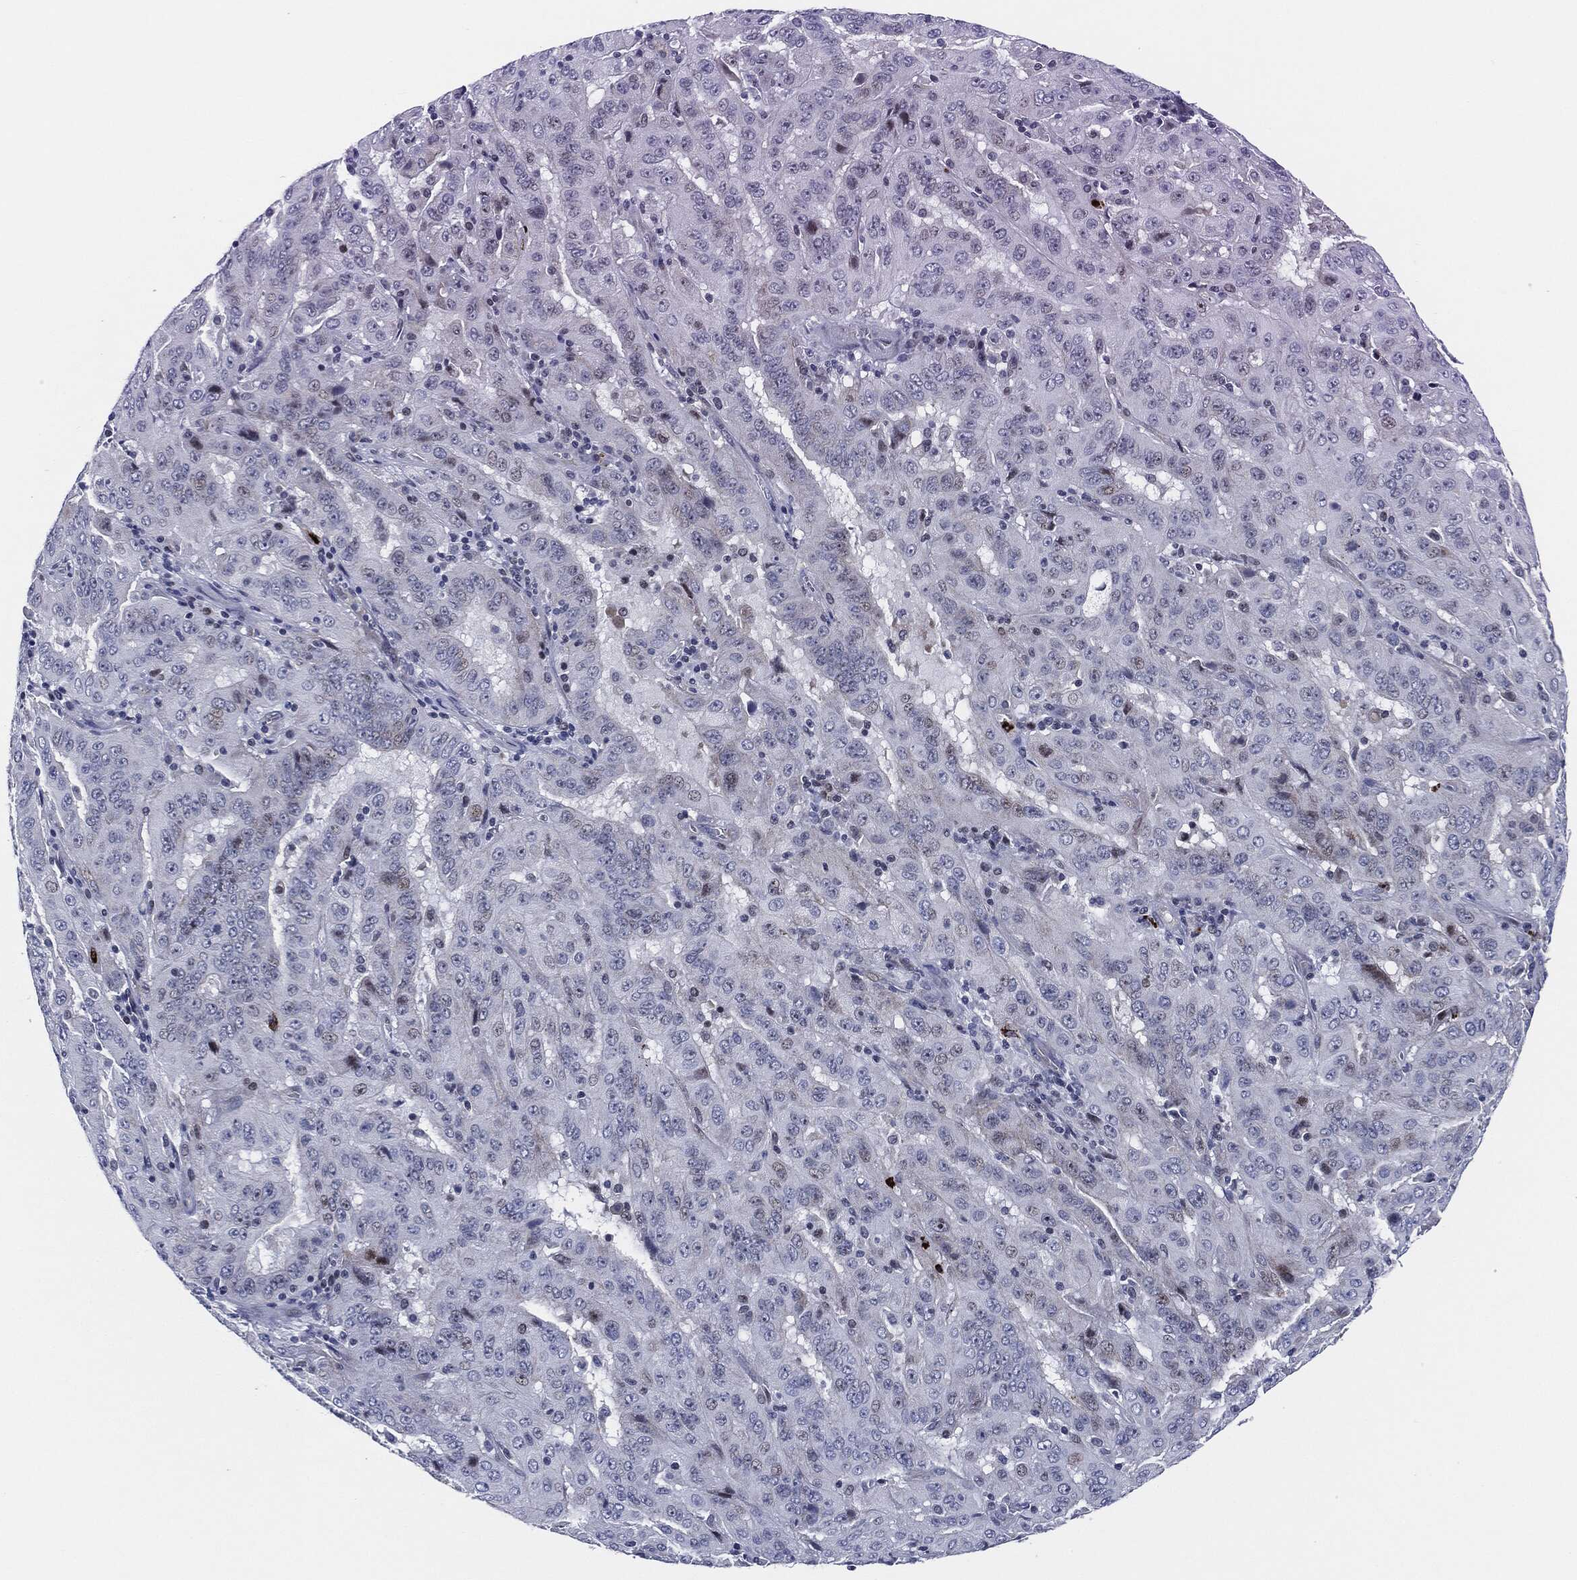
{"staining": {"intensity": "weak", "quantity": "<25%", "location": "nuclear"}, "tissue": "pancreatic cancer", "cell_type": "Tumor cells", "image_type": "cancer", "snomed": [{"axis": "morphology", "description": "Adenocarcinoma, NOS"}, {"axis": "topography", "description": "Pancreas"}], "caption": "High power microscopy histopathology image of an immunohistochemistry image of pancreatic cancer (adenocarcinoma), revealing no significant positivity in tumor cells. (DAB (3,3'-diaminobenzidine) IHC with hematoxylin counter stain).", "gene": "MPO", "patient": {"sex": "male", "age": 63}}